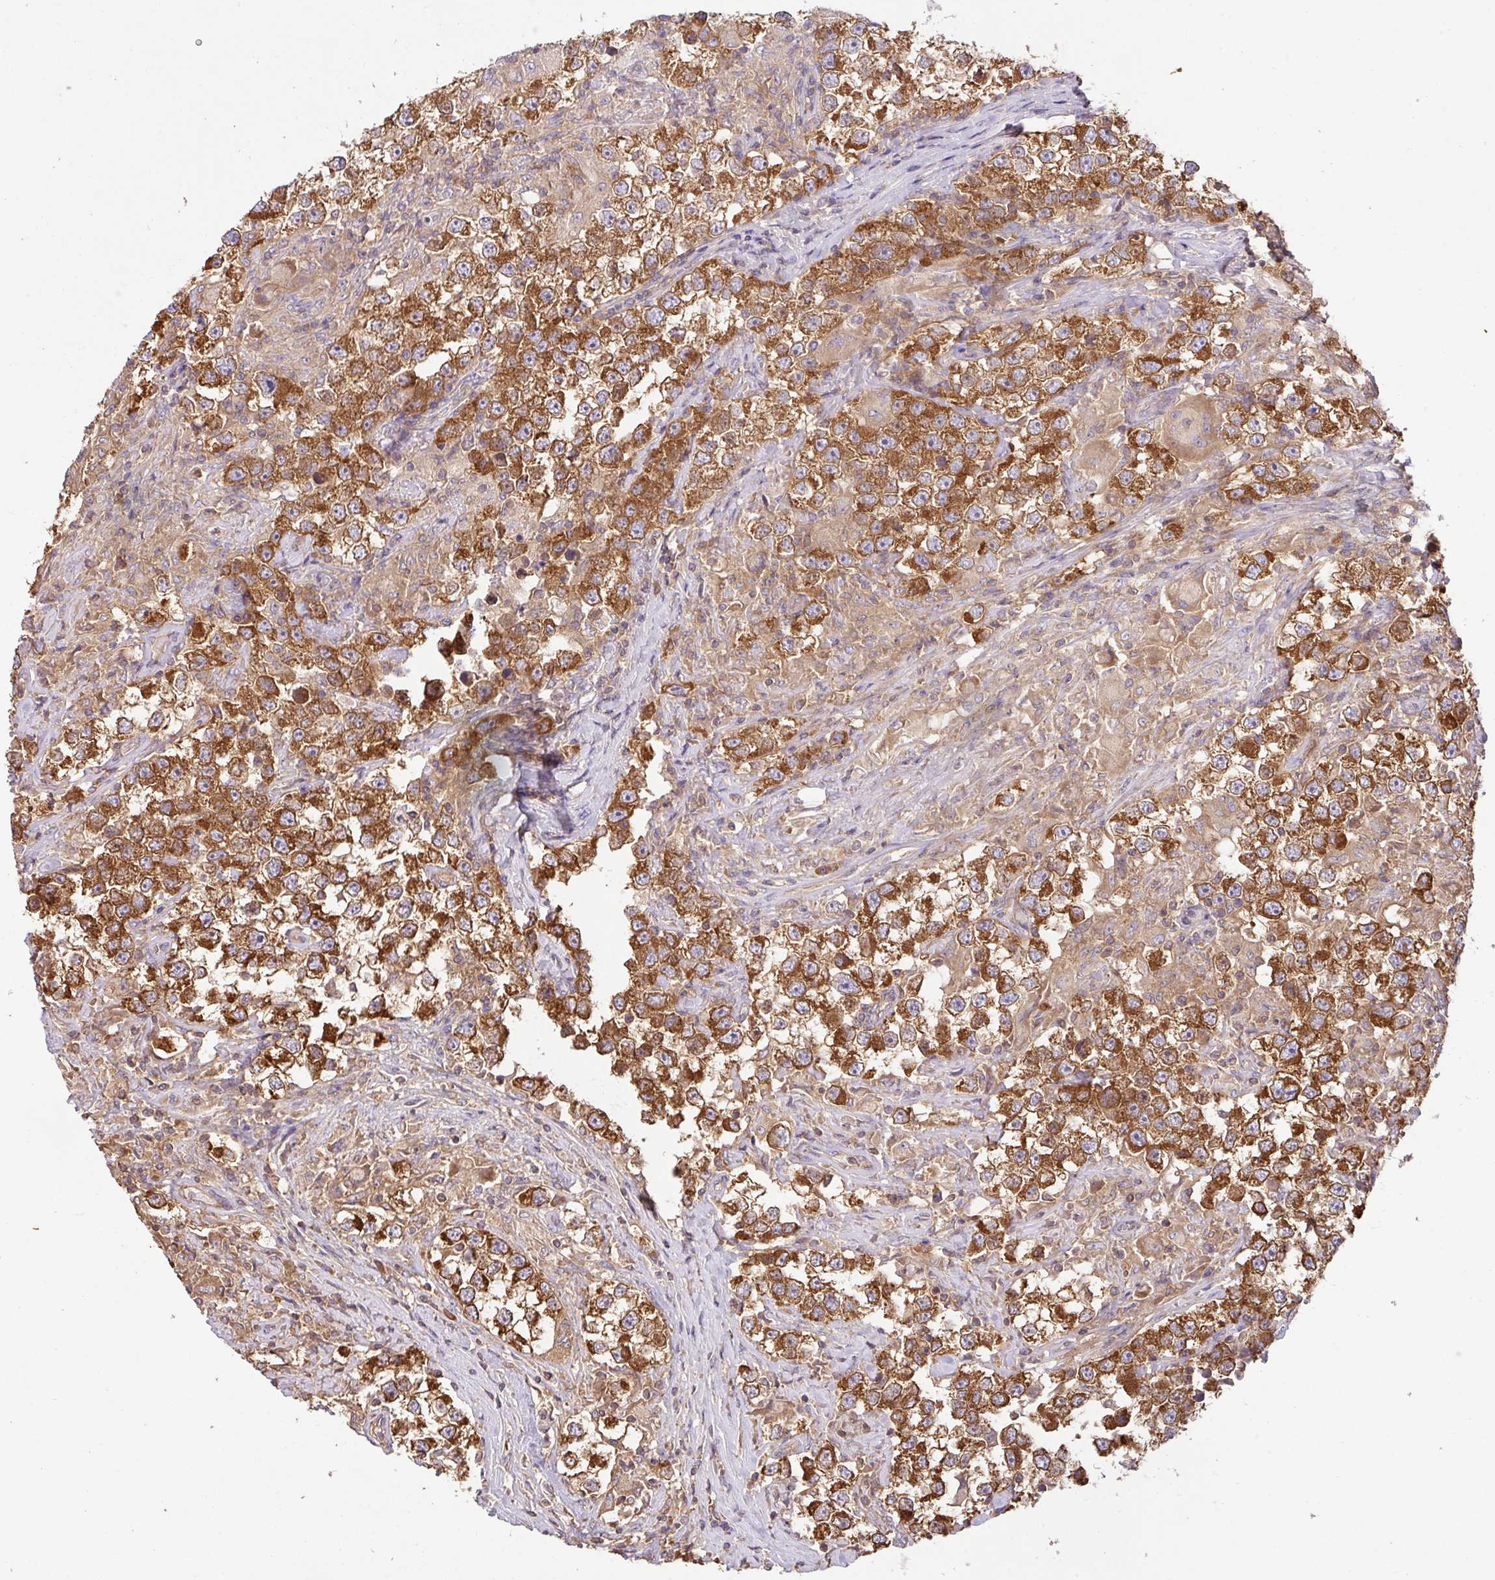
{"staining": {"intensity": "strong", "quantity": ">75%", "location": "cytoplasmic/membranous"}, "tissue": "testis cancer", "cell_type": "Tumor cells", "image_type": "cancer", "snomed": [{"axis": "morphology", "description": "Seminoma, NOS"}, {"axis": "topography", "description": "Testis"}], "caption": "Immunohistochemistry (IHC) (DAB (3,3'-diaminobenzidine)) staining of human seminoma (testis) exhibits strong cytoplasmic/membranous protein staining in about >75% of tumor cells.", "gene": "GSPT1", "patient": {"sex": "male", "age": 46}}